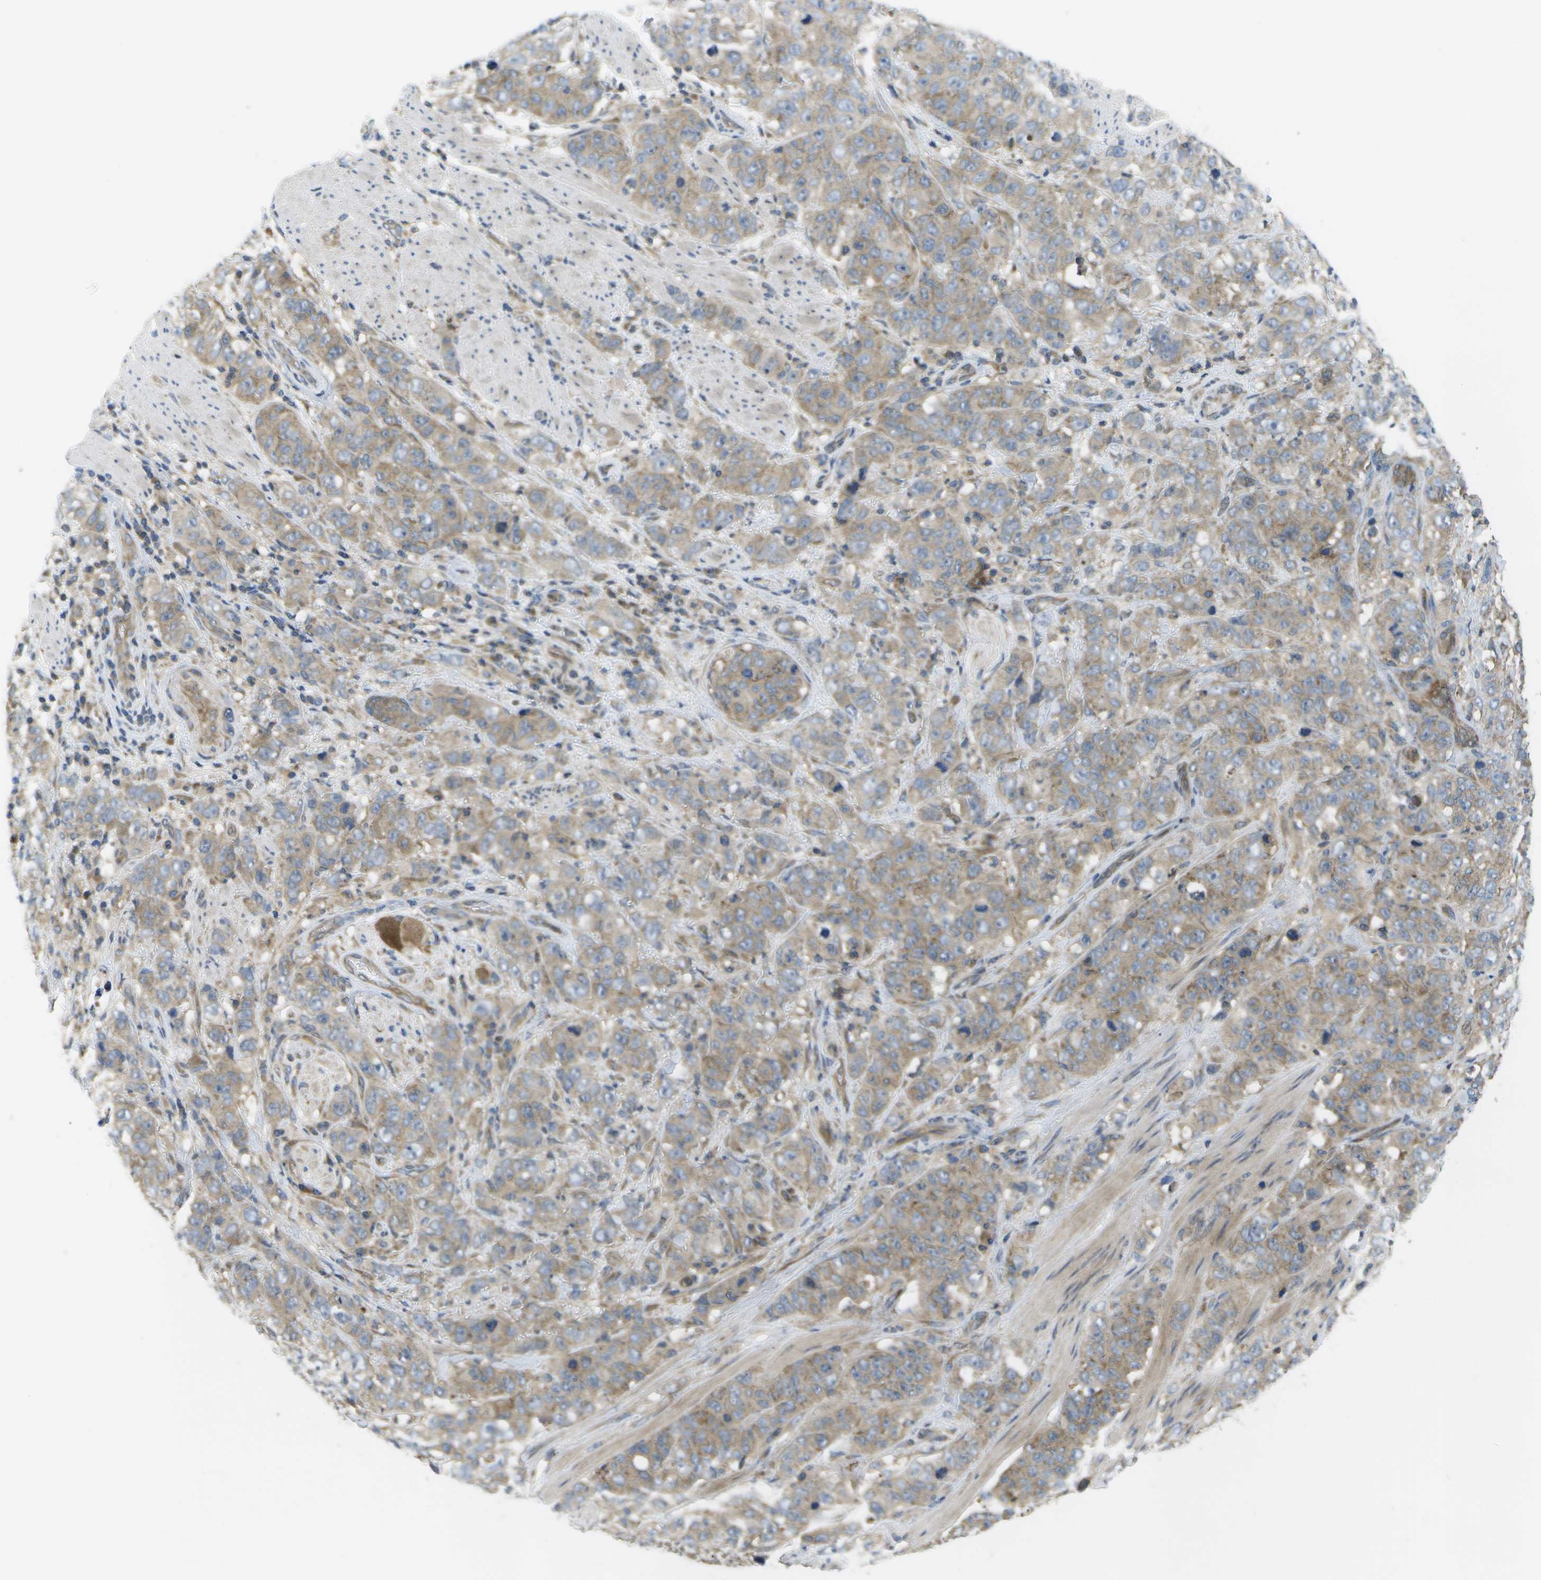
{"staining": {"intensity": "moderate", "quantity": "25%-75%", "location": "cytoplasmic/membranous"}, "tissue": "stomach cancer", "cell_type": "Tumor cells", "image_type": "cancer", "snomed": [{"axis": "morphology", "description": "Adenocarcinoma, NOS"}, {"axis": "topography", "description": "Stomach"}], "caption": "Immunohistochemistry histopathology image of human stomach adenocarcinoma stained for a protein (brown), which reveals medium levels of moderate cytoplasmic/membranous expression in approximately 25%-75% of tumor cells.", "gene": "DPM3", "patient": {"sex": "male", "age": 48}}